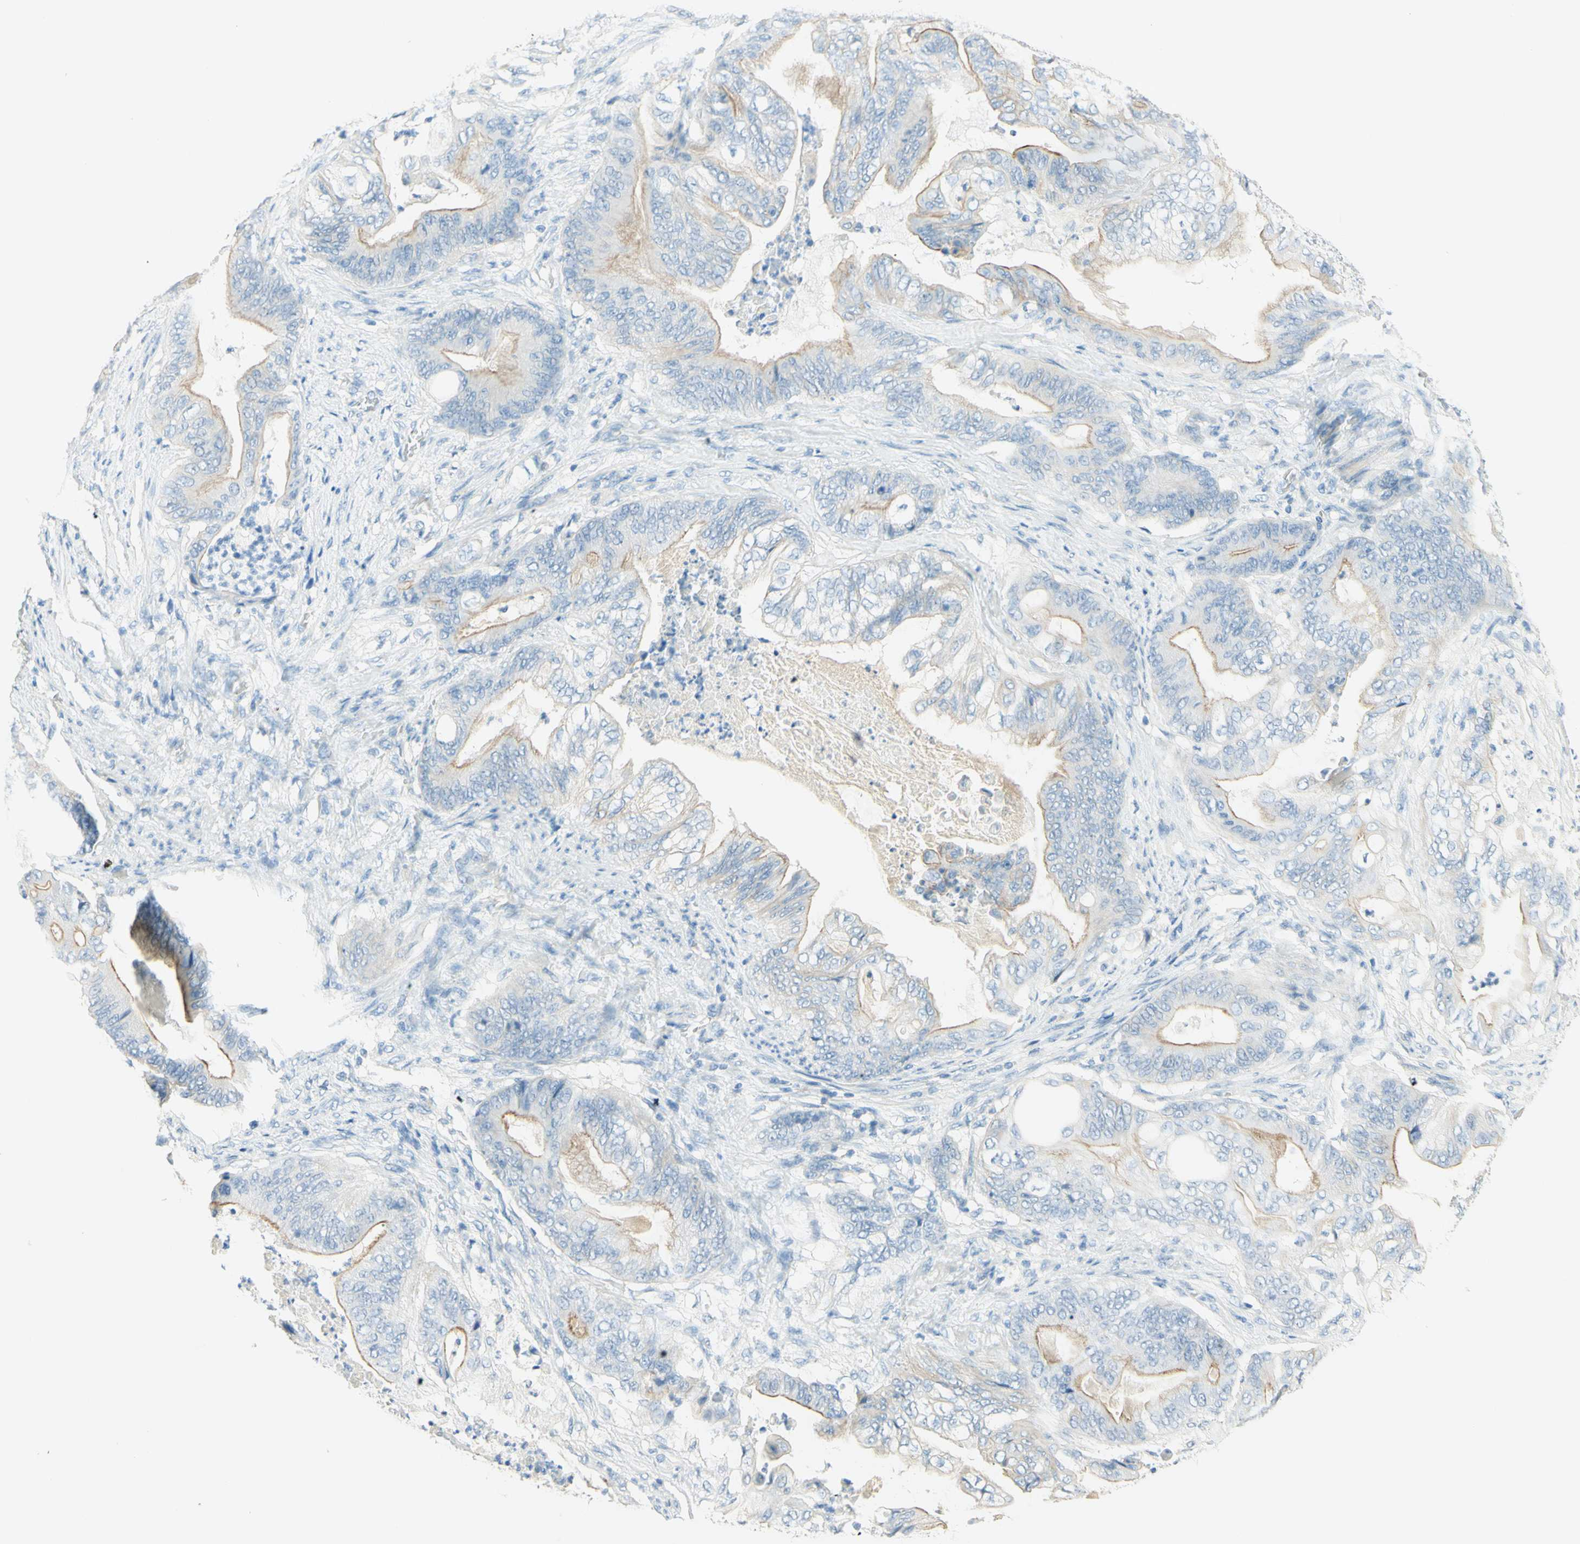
{"staining": {"intensity": "moderate", "quantity": "<25%", "location": "cytoplasmic/membranous"}, "tissue": "stomach cancer", "cell_type": "Tumor cells", "image_type": "cancer", "snomed": [{"axis": "morphology", "description": "Adenocarcinoma, NOS"}, {"axis": "topography", "description": "Stomach"}], "caption": "Adenocarcinoma (stomach) stained for a protein exhibits moderate cytoplasmic/membranous positivity in tumor cells. The staining is performed using DAB (3,3'-diaminobenzidine) brown chromogen to label protein expression. The nuclei are counter-stained blue using hematoxylin.", "gene": "TMEM132D", "patient": {"sex": "female", "age": 73}}